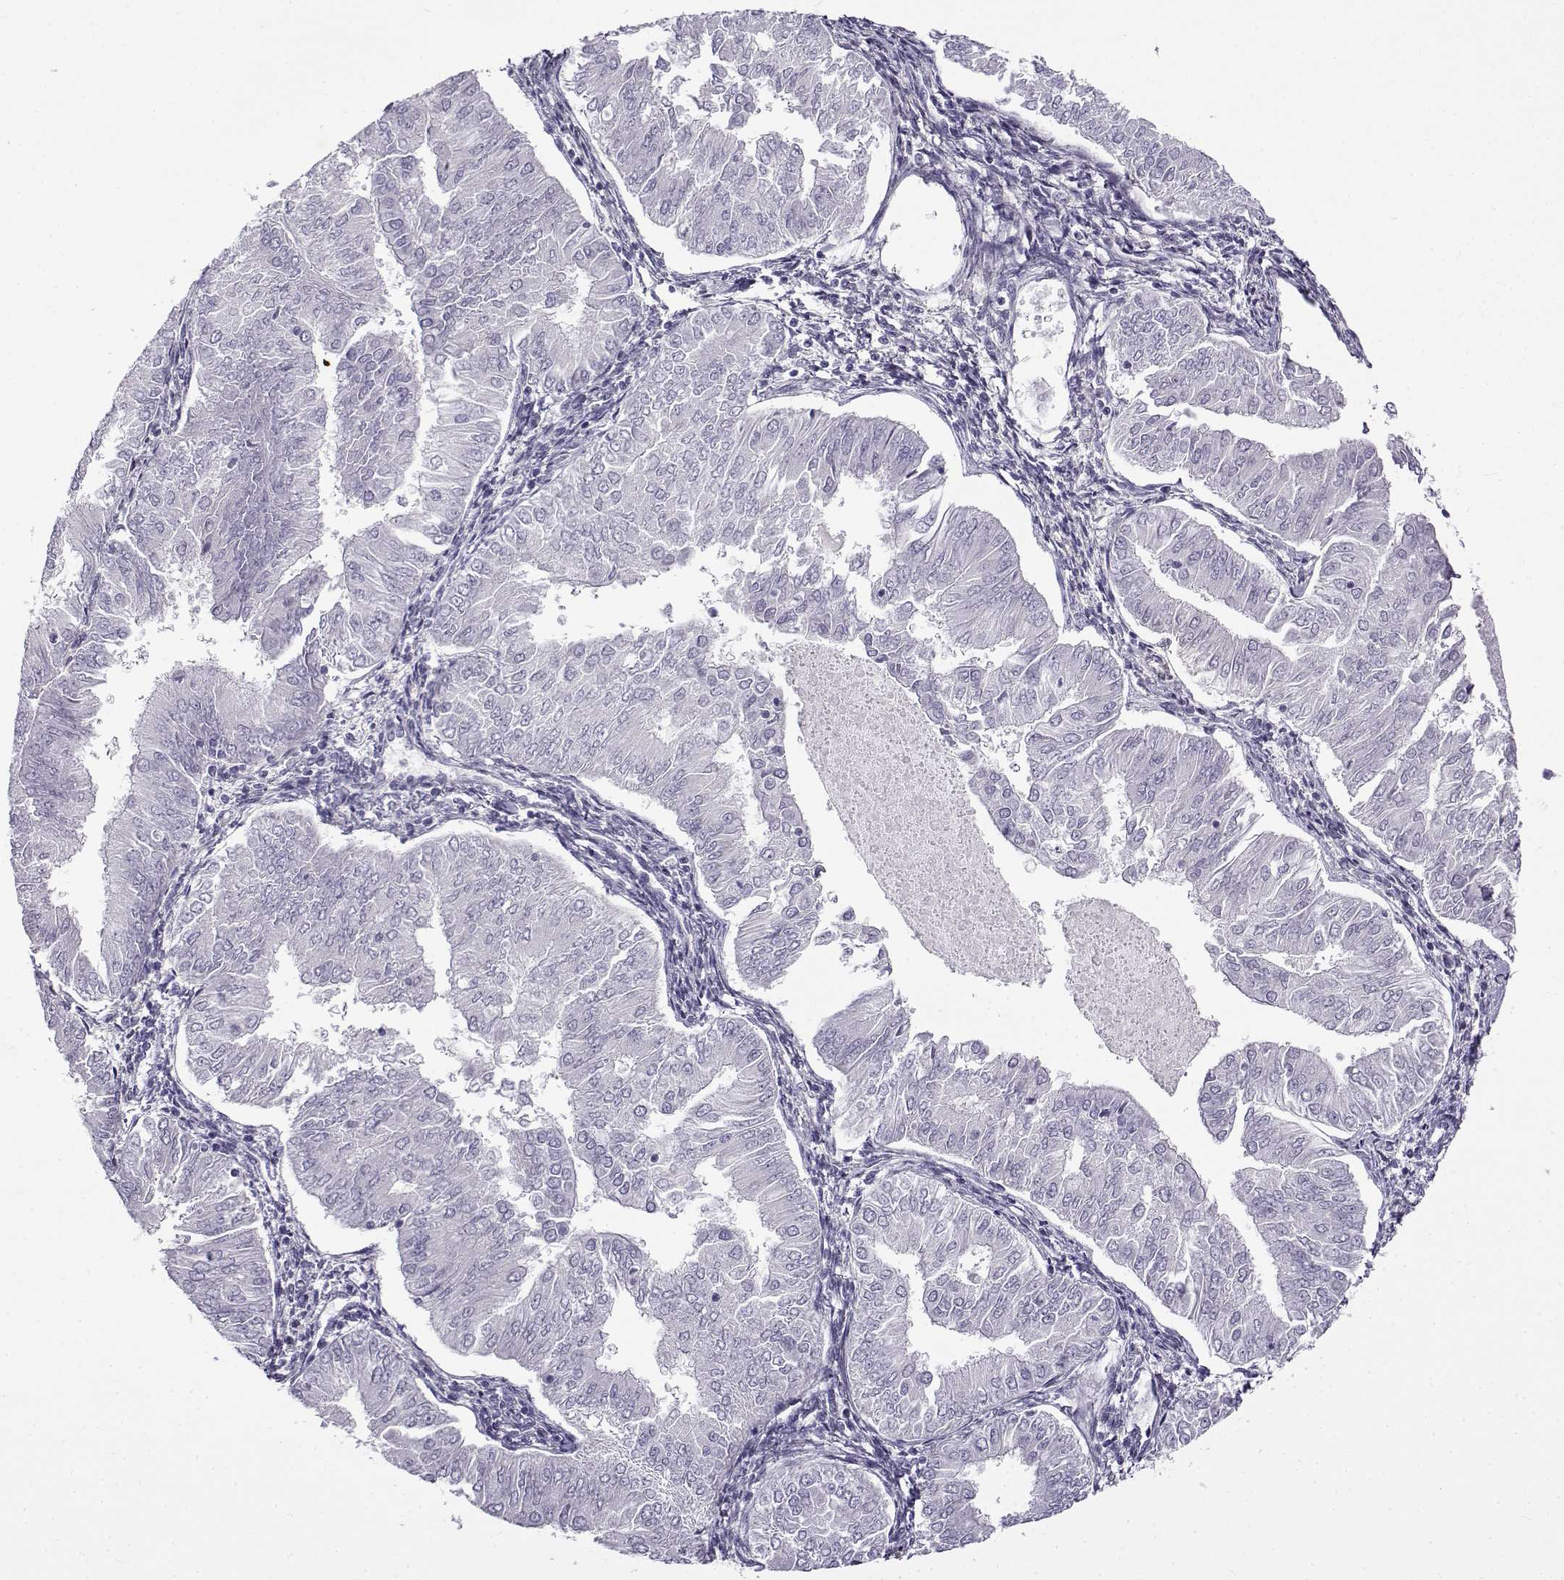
{"staining": {"intensity": "negative", "quantity": "none", "location": "none"}, "tissue": "endometrial cancer", "cell_type": "Tumor cells", "image_type": "cancer", "snomed": [{"axis": "morphology", "description": "Adenocarcinoma, NOS"}, {"axis": "topography", "description": "Endometrium"}], "caption": "DAB (3,3'-diaminobenzidine) immunohistochemical staining of human adenocarcinoma (endometrial) displays no significant positivity in tumor cells.", "gene": "GTSF1L", "patient": {"sex": "female", "age": 53}}